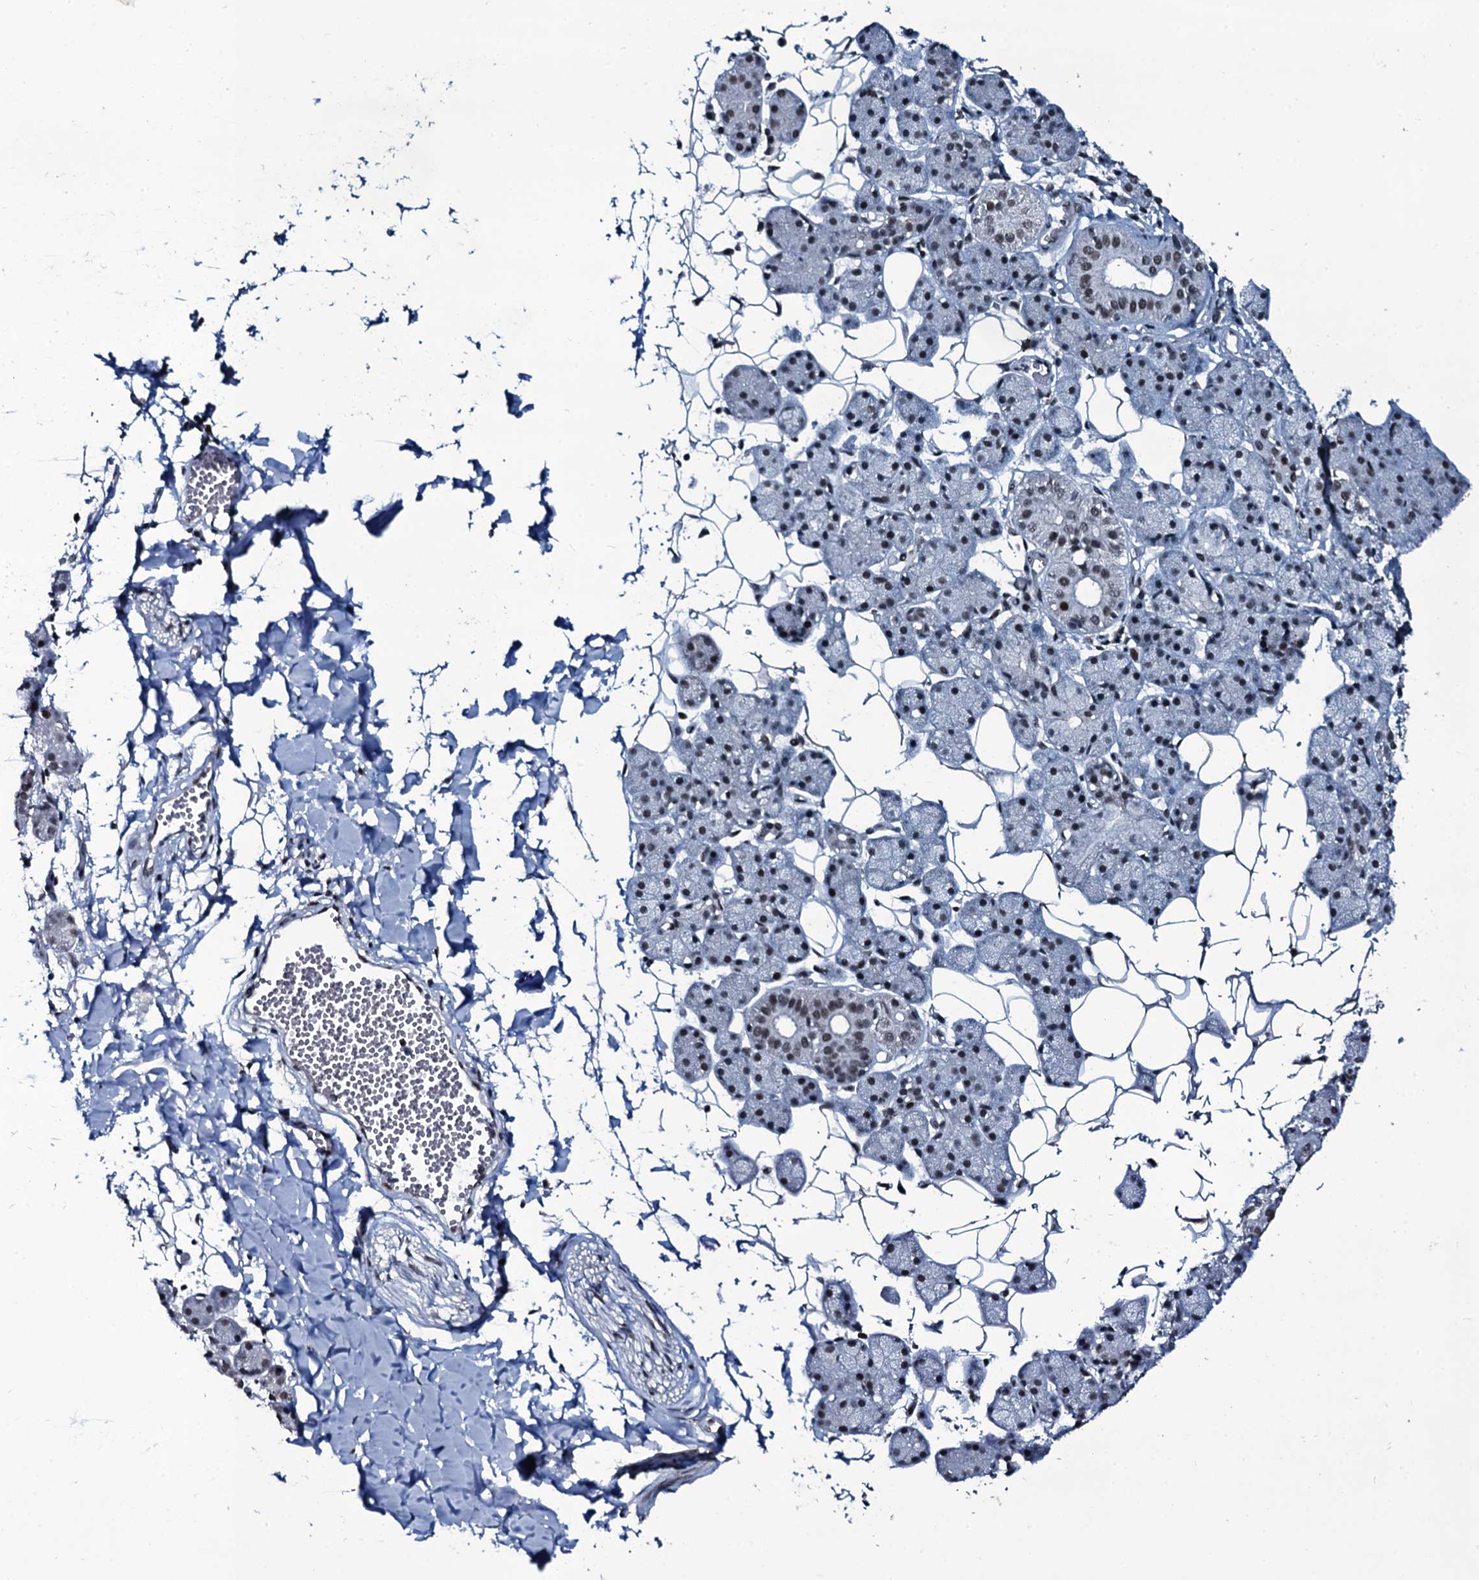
{"staining": {"intensity": "moderate", "quantity": ">75%", "location": "nuclear"}, "tissue": "salivary gland", "cell_type": "Glandular cells", "image_type": "normal", "snomed": [{"axis": "morphology", "description": "Normal tissue, NOS"}, {"axis": "topography", "description": "Salivary gland"}], "caption": "Immunohistochemistry (IHC) of unremarkable salivary gland displays medium levels of moderate nuclear expression in about >75% of glandular cells. (Brightfield microscopy of DAB IHC at high magnification).", "gene": "ZMIZ2", "patient": {"sex": "female", "age": 33}}